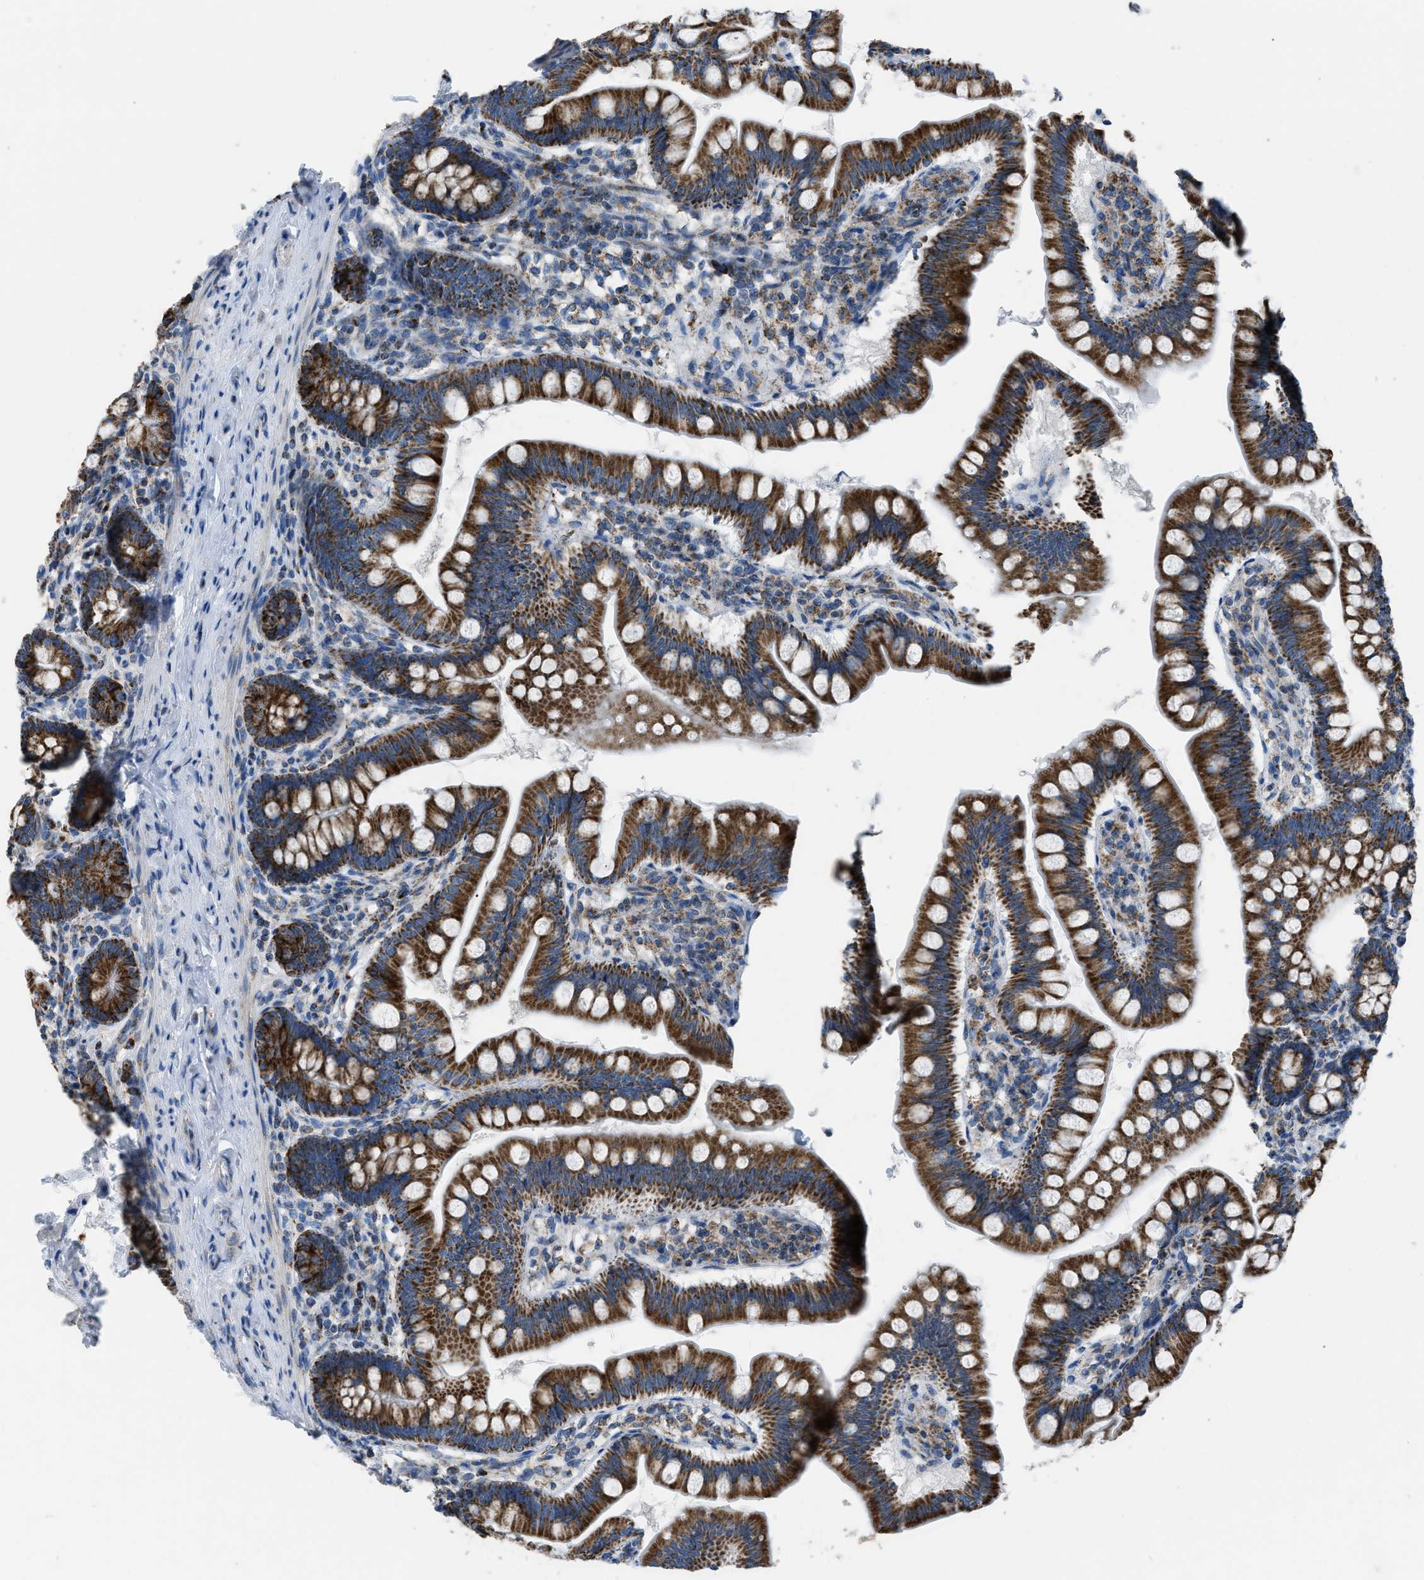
{"staining": {"intensity": "strong", "quantity": ">75%", "location": "cytoplasmic/membranous"}, "tissue": "small intestine", "cell_type": "Glandular cells", "image_type": "normal", "snomed": [{"axis": "morphology", "description": "Normal tissue, NOS"}, {"axis": "topography", "description": "Small intestine"}], "caption": "This histopathology image shows normal small intestine stained with immunohistochemistry (IHC) to label a protein in brown. The cytoplasmic/membranous of glandular cells show strong positivity for the protein. Nuclei are counter-stained blue.", "gene": "ETFB", "patient": {"sex": "male", "age": 7}}